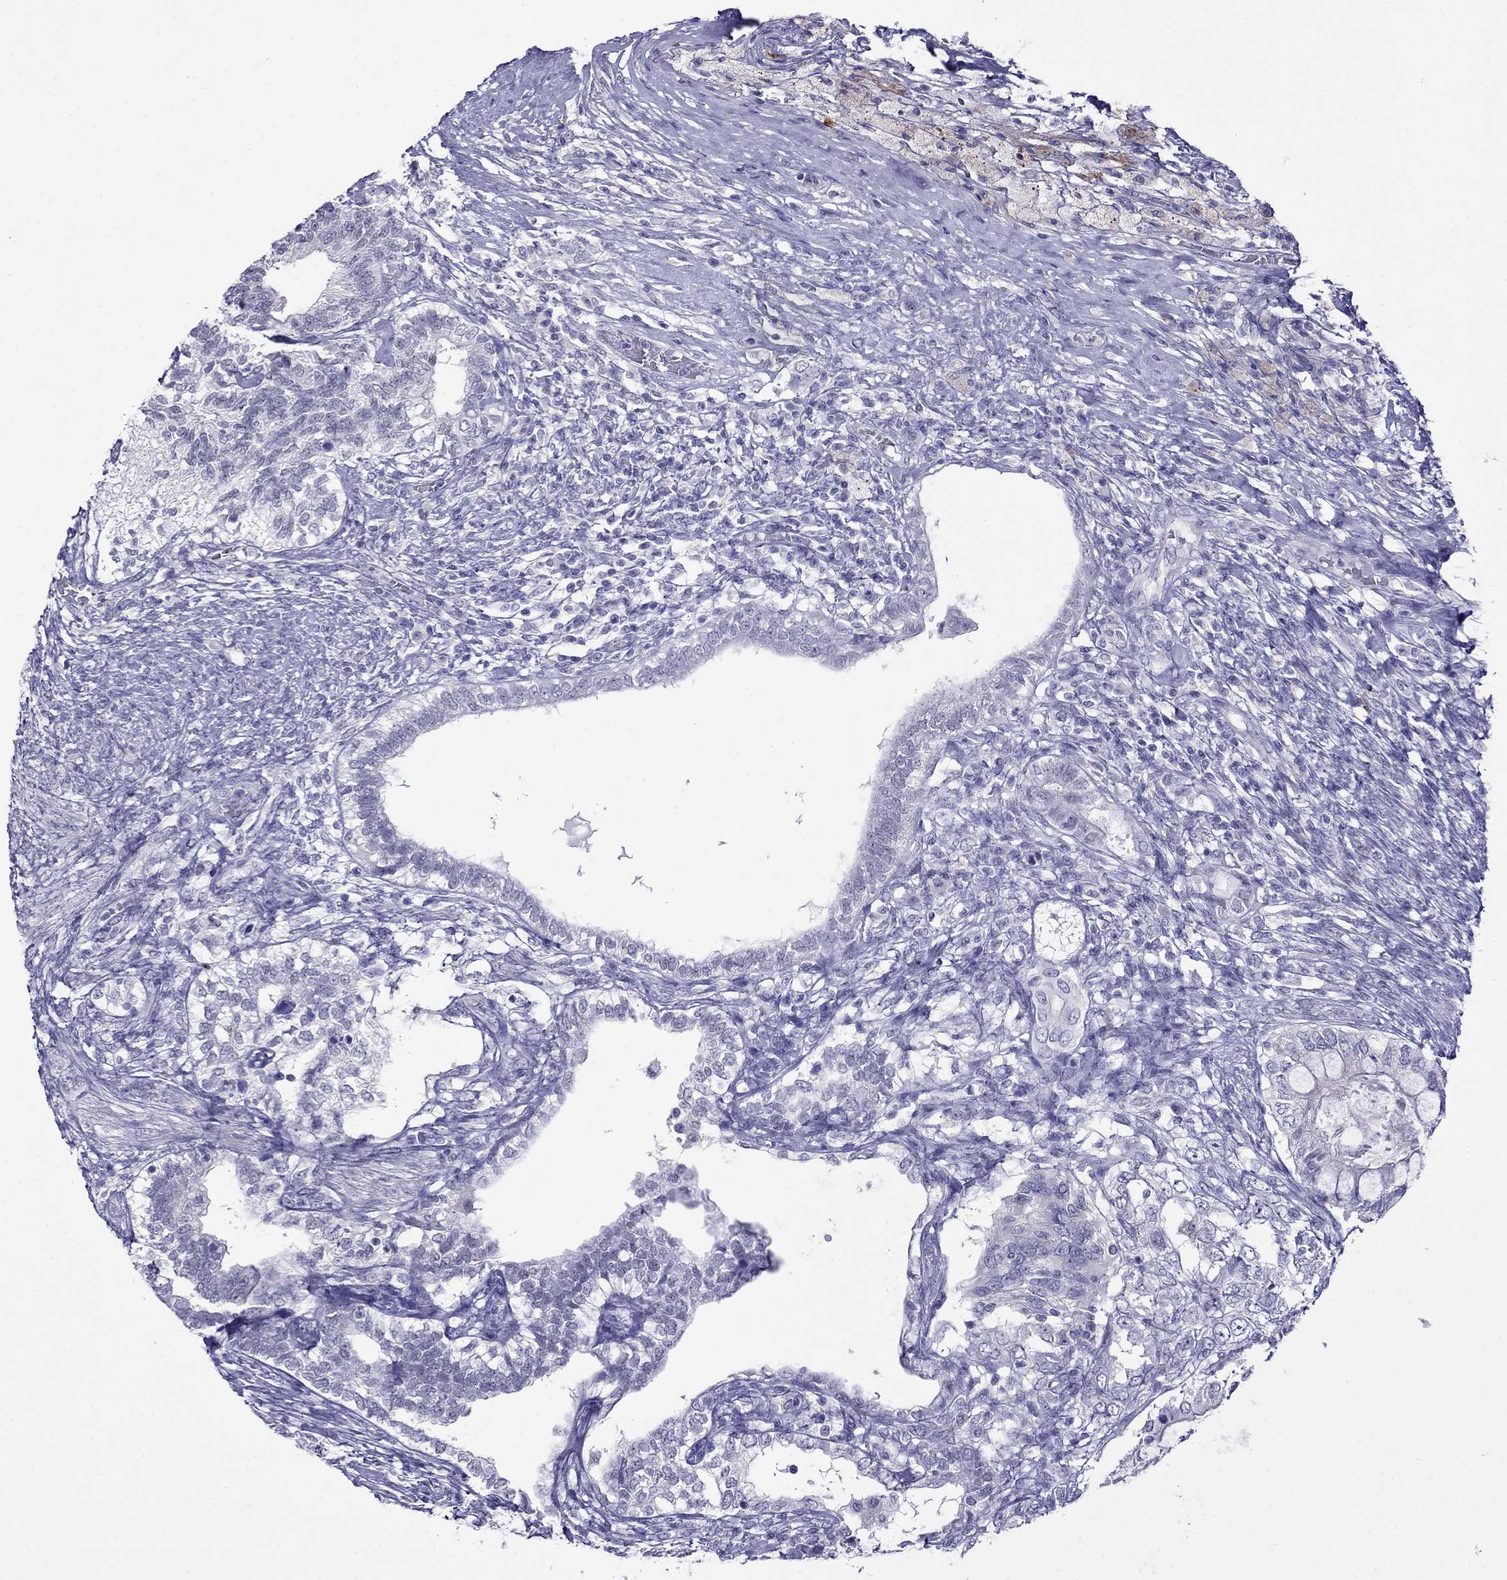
{"staining": {"intensity": "negative", "quantity": "none", "location": "none"}, "tissue": "testis cancer", "cell_type": "Tumor cells", "image_type": "cancer", "snomed": [{"axis": "morphology", "description": "Seminoma, NOS"}, {"axis": "morphology", "description": "Carcinoma, Embryonal, NOS"}, {"axis": "topography", "description": "Testis"}], "caption": "Immunohistochemistry (IHC) photomicrograph of testis cancer stained for a protein (brown), which displays no staining in tumor cells.", "gene": "MGP", "patient": {"sex": "male", "age": 41}}